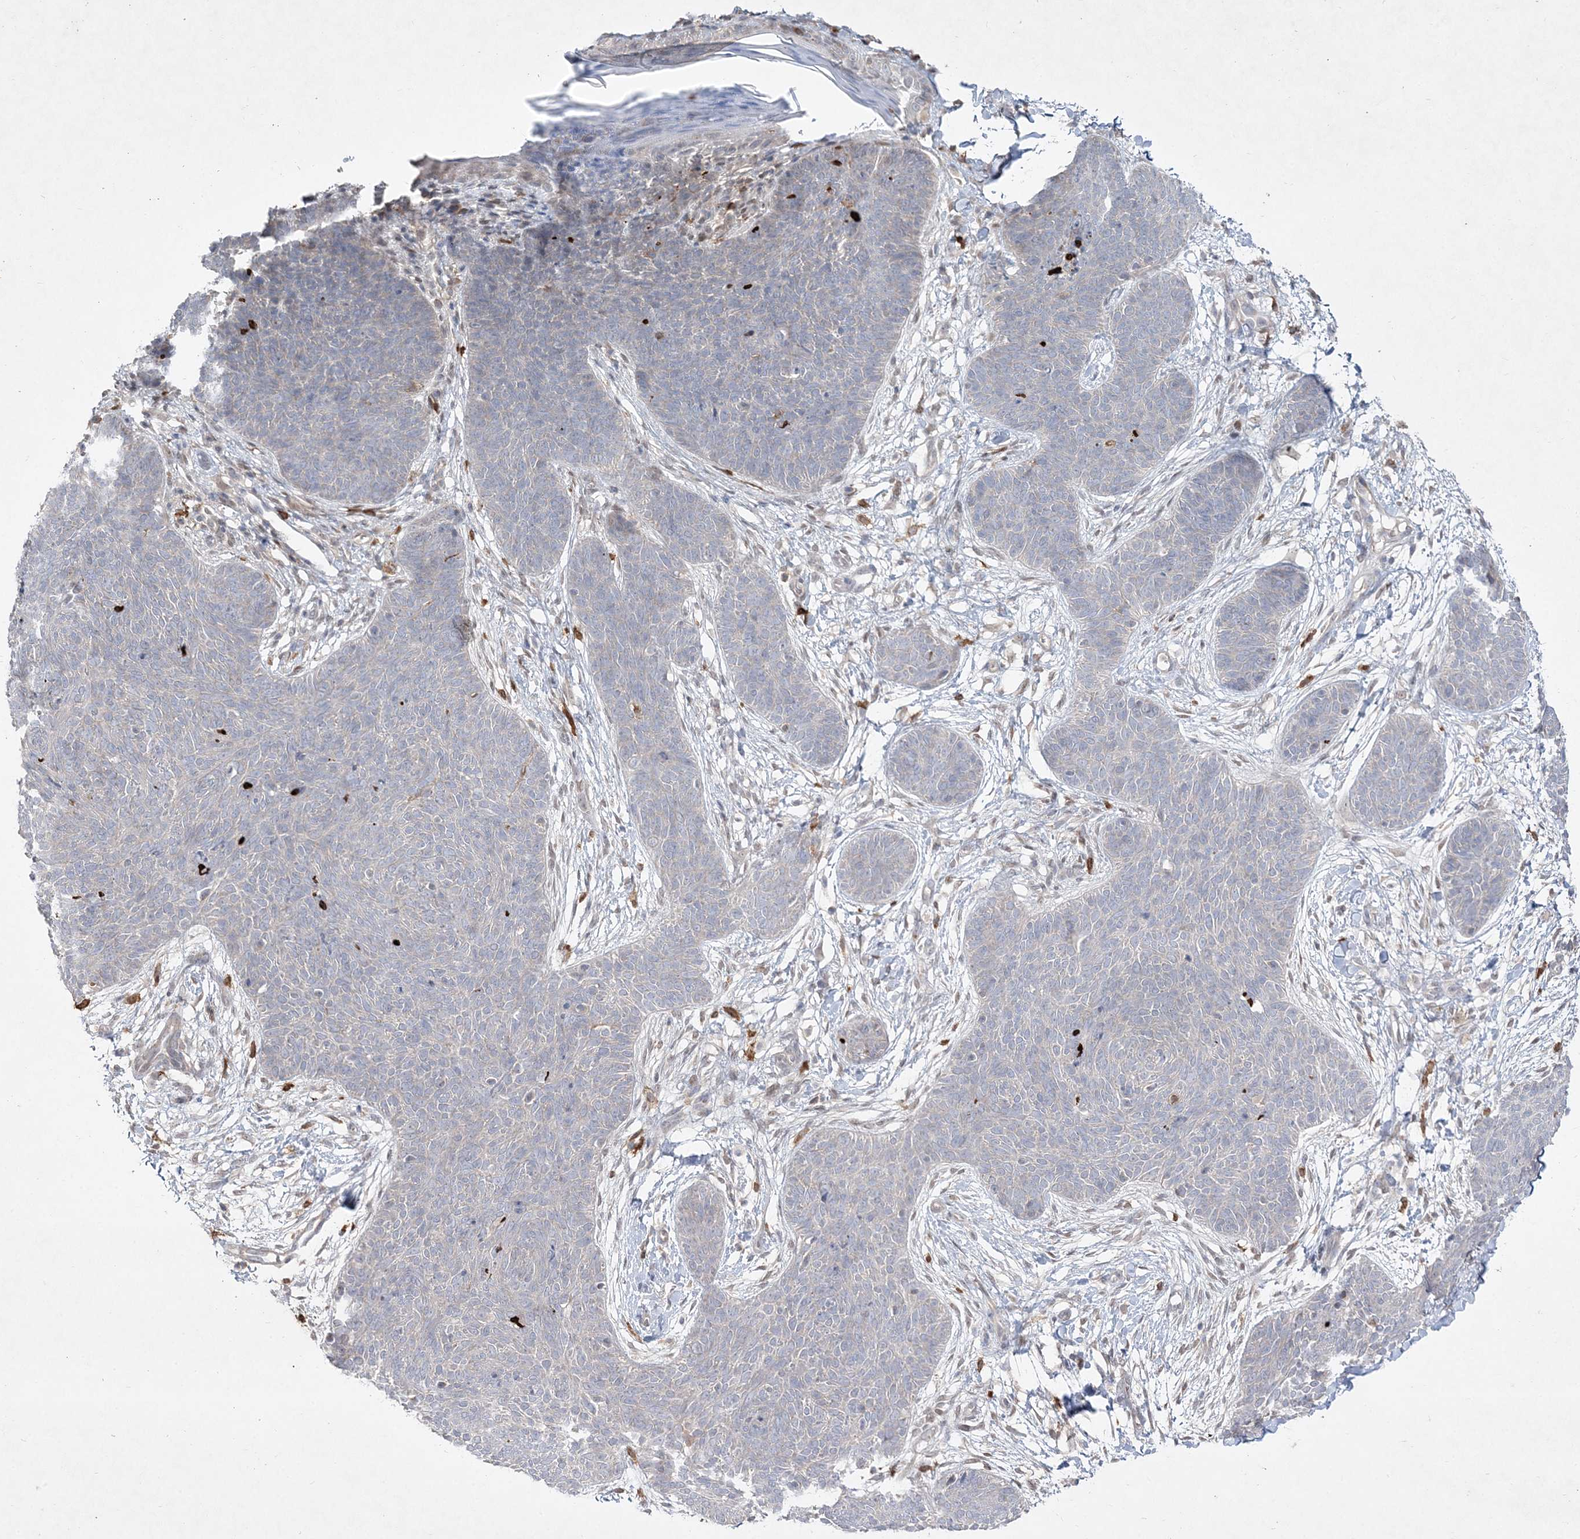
{"staining": {"intensity": "negative", "quantity": "none", "location": "none"}, "tissue": "skin cancer", "cell_type": "Tumor cells", "image_type": "cancer", "snomed": [{"axis": "morphology", "description": "Basal cell carcinoma"}, {"axis": "topography", "description": "Skin"}], "caption": "Histopathology image shows no protein staining in tumor cells of skin basal cell carcinoma tissue. (DAB immunohistochemistry, high magnification).", "gene": "CLNK", "patient": {"sex": "male", "age": 85}}